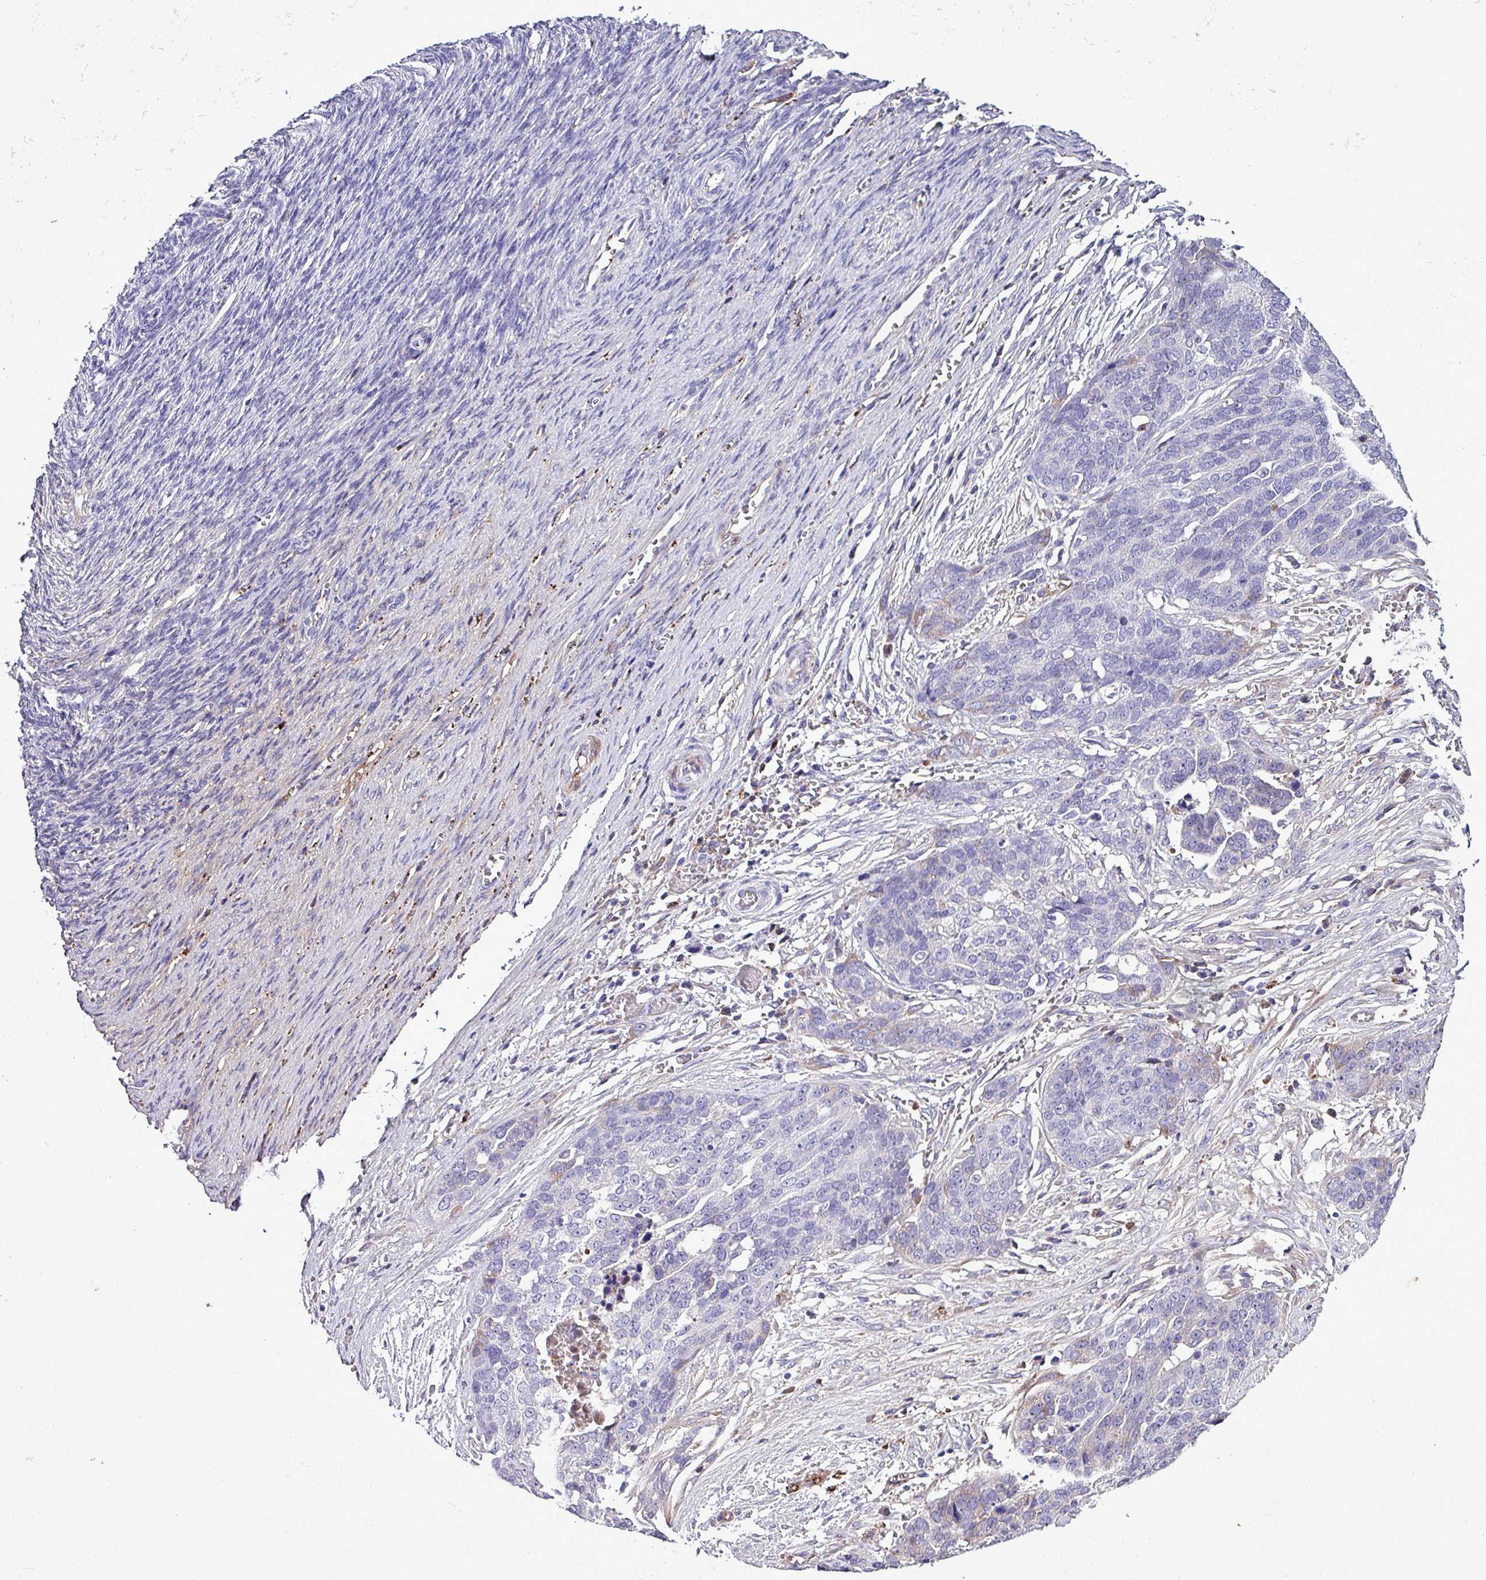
{"staining": {"intensity": "moderate", "quantity": "<25%", "location": "cytoplasmic/membranous"}, "tissue": "ovarian cancer", "cell_type": "Tumor cells", "image_type": "cancer", "snomed": [{"axis": "morphology", "description": "Cystadenocarcinoma, serous, NOS"}, {"axis": "topography", "description": "Ovary"}], "caption": "Ovarian serous cystadenocarcinoma stained with a protein marker reveals moderate staining in tumor cells.", "gene": "HP", "patient": {"sex": "female", "age": 44}}